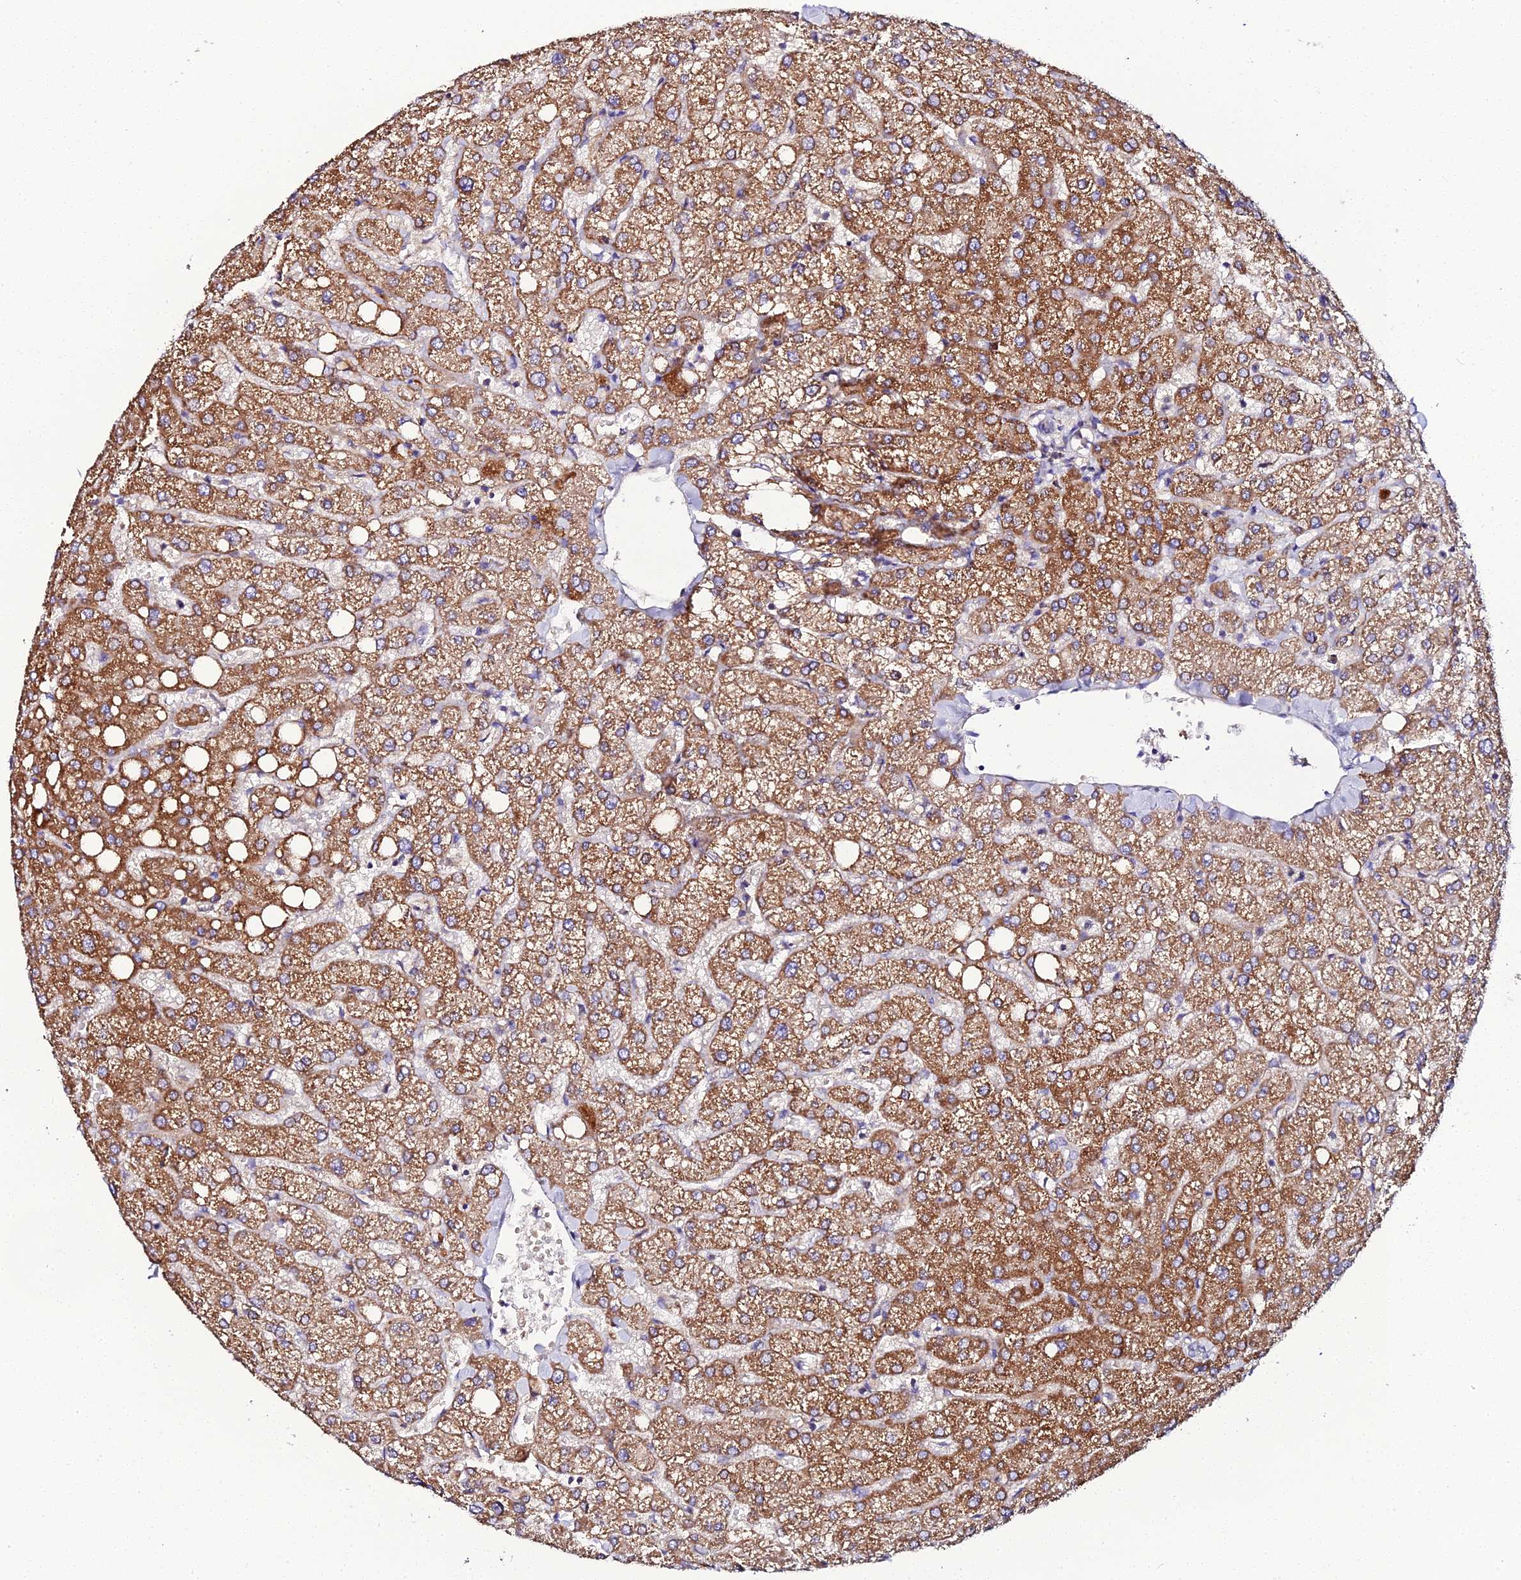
{"staining": {"intensity": "negative", "quantity": "none", "location": "none"}, "tissue": "liver", "cell_type": "Cholangiocytes", "image_type": "normal", "snomed": [{"axis": "morphology", "description": "Normal tissue, NOS"}, {"axis": "topography", "description": "Liver"}], "caption": "Cholangiocytes show no significant expression in unremarkable liver. (Immunohistochemistry (ihc), brightfield microscopy, high magnification).", "gene": "SCX", "patient": {"sex": "female", "age": 54}}